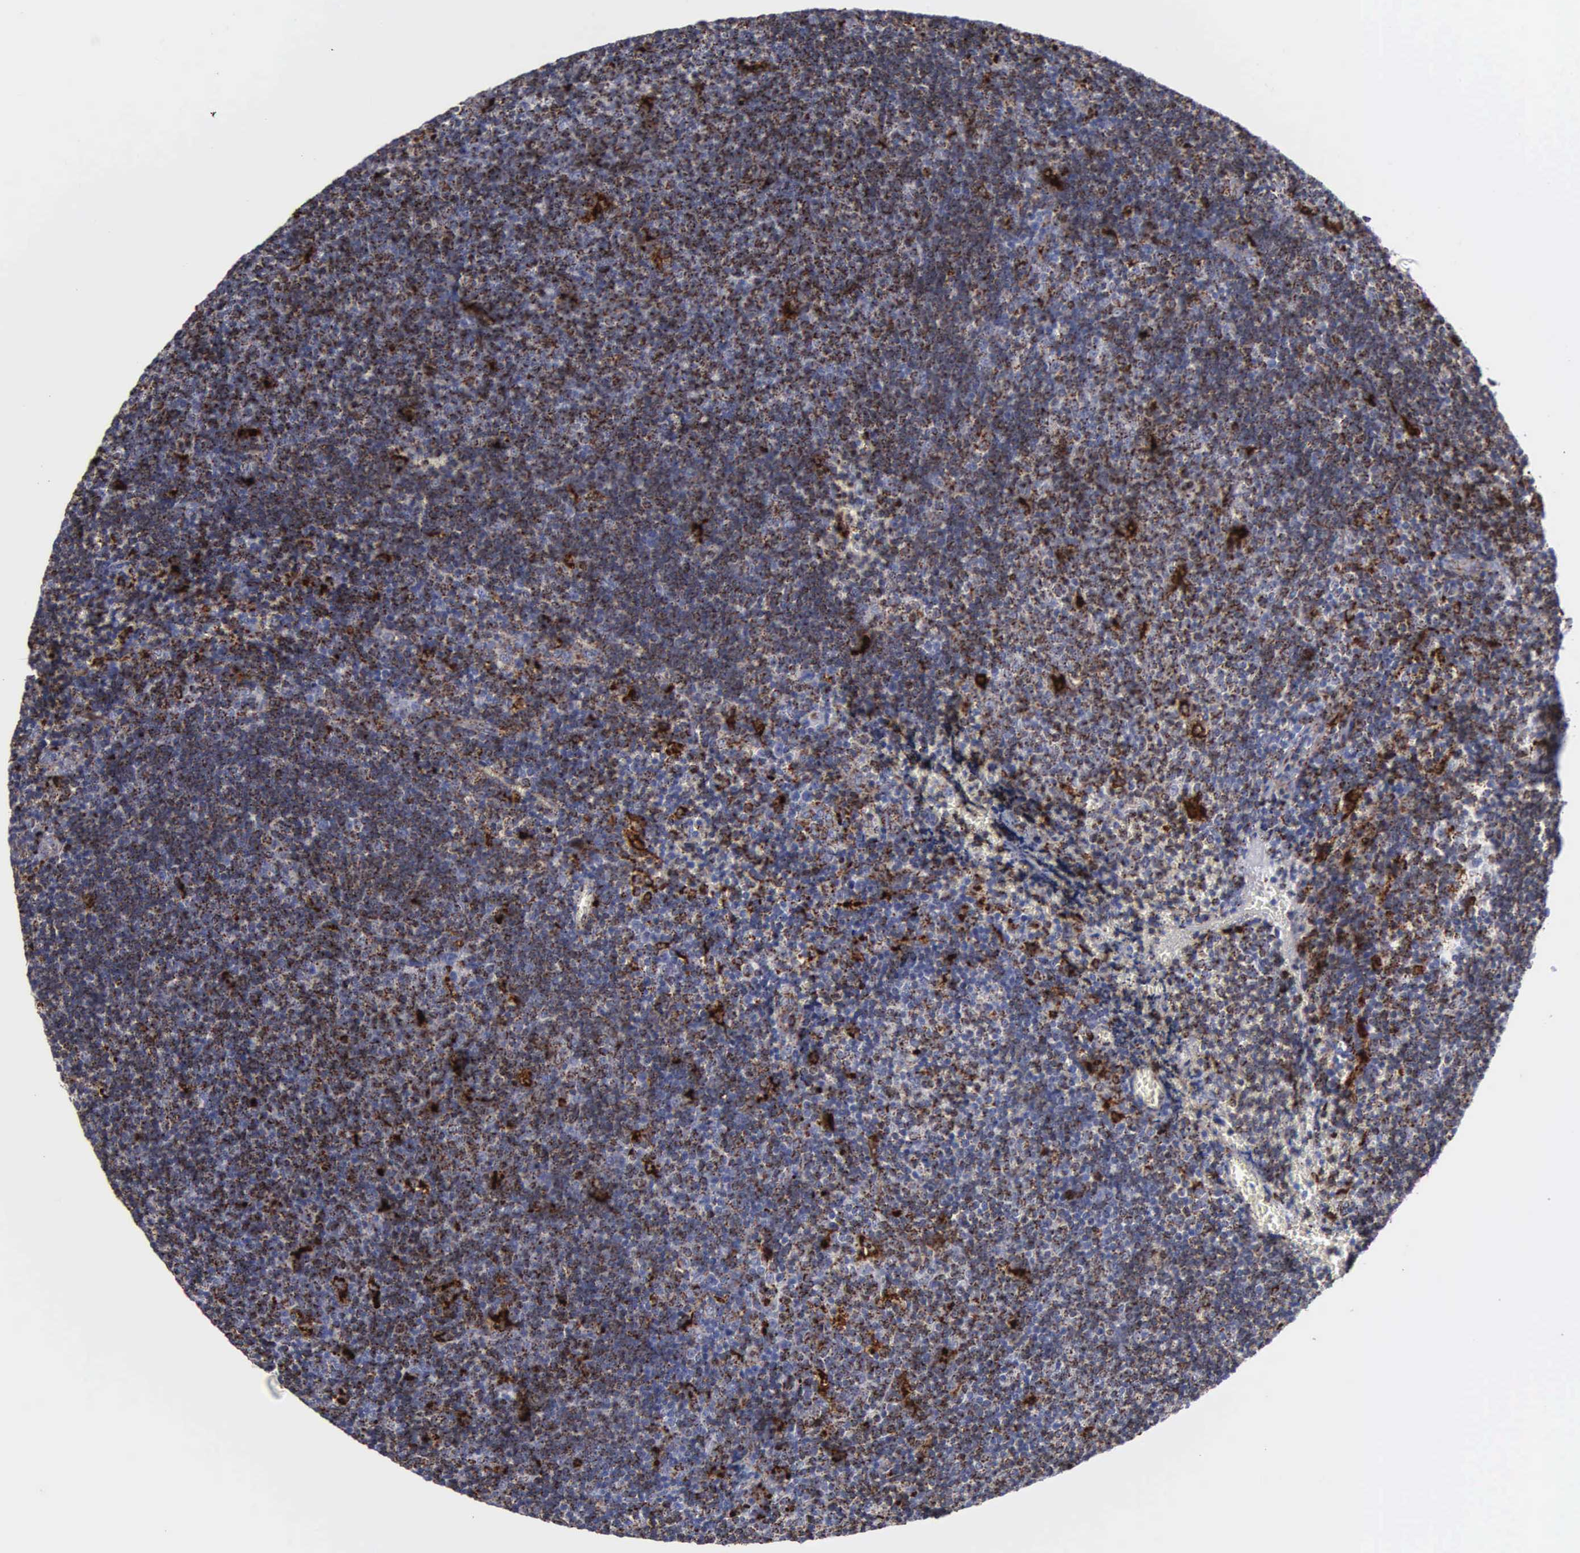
{"staining": {"intensity": "strong", "quantity": "25%-75%", "location": "cytoplasmic/membranous"}, "tissue": "lymphoma", "cell_type": "Tumor cells", "image_type": "cancer", "snomed": [{"axis": "morphology", "description": "Malignant lymphoma, non-Hodgkin's type, Low grade"}, {"axis": "topography", "description": "Lymph node"}], "caption": "This is a photomicrograph of IHC staining of low-grade malignant lymphoma, non-Hodgkin's type, which shows strong expression in the cytoplasmic/membranous of tumor cells.", "gene": "CTSH", "patient": {"sex": "male", "age": 49}}